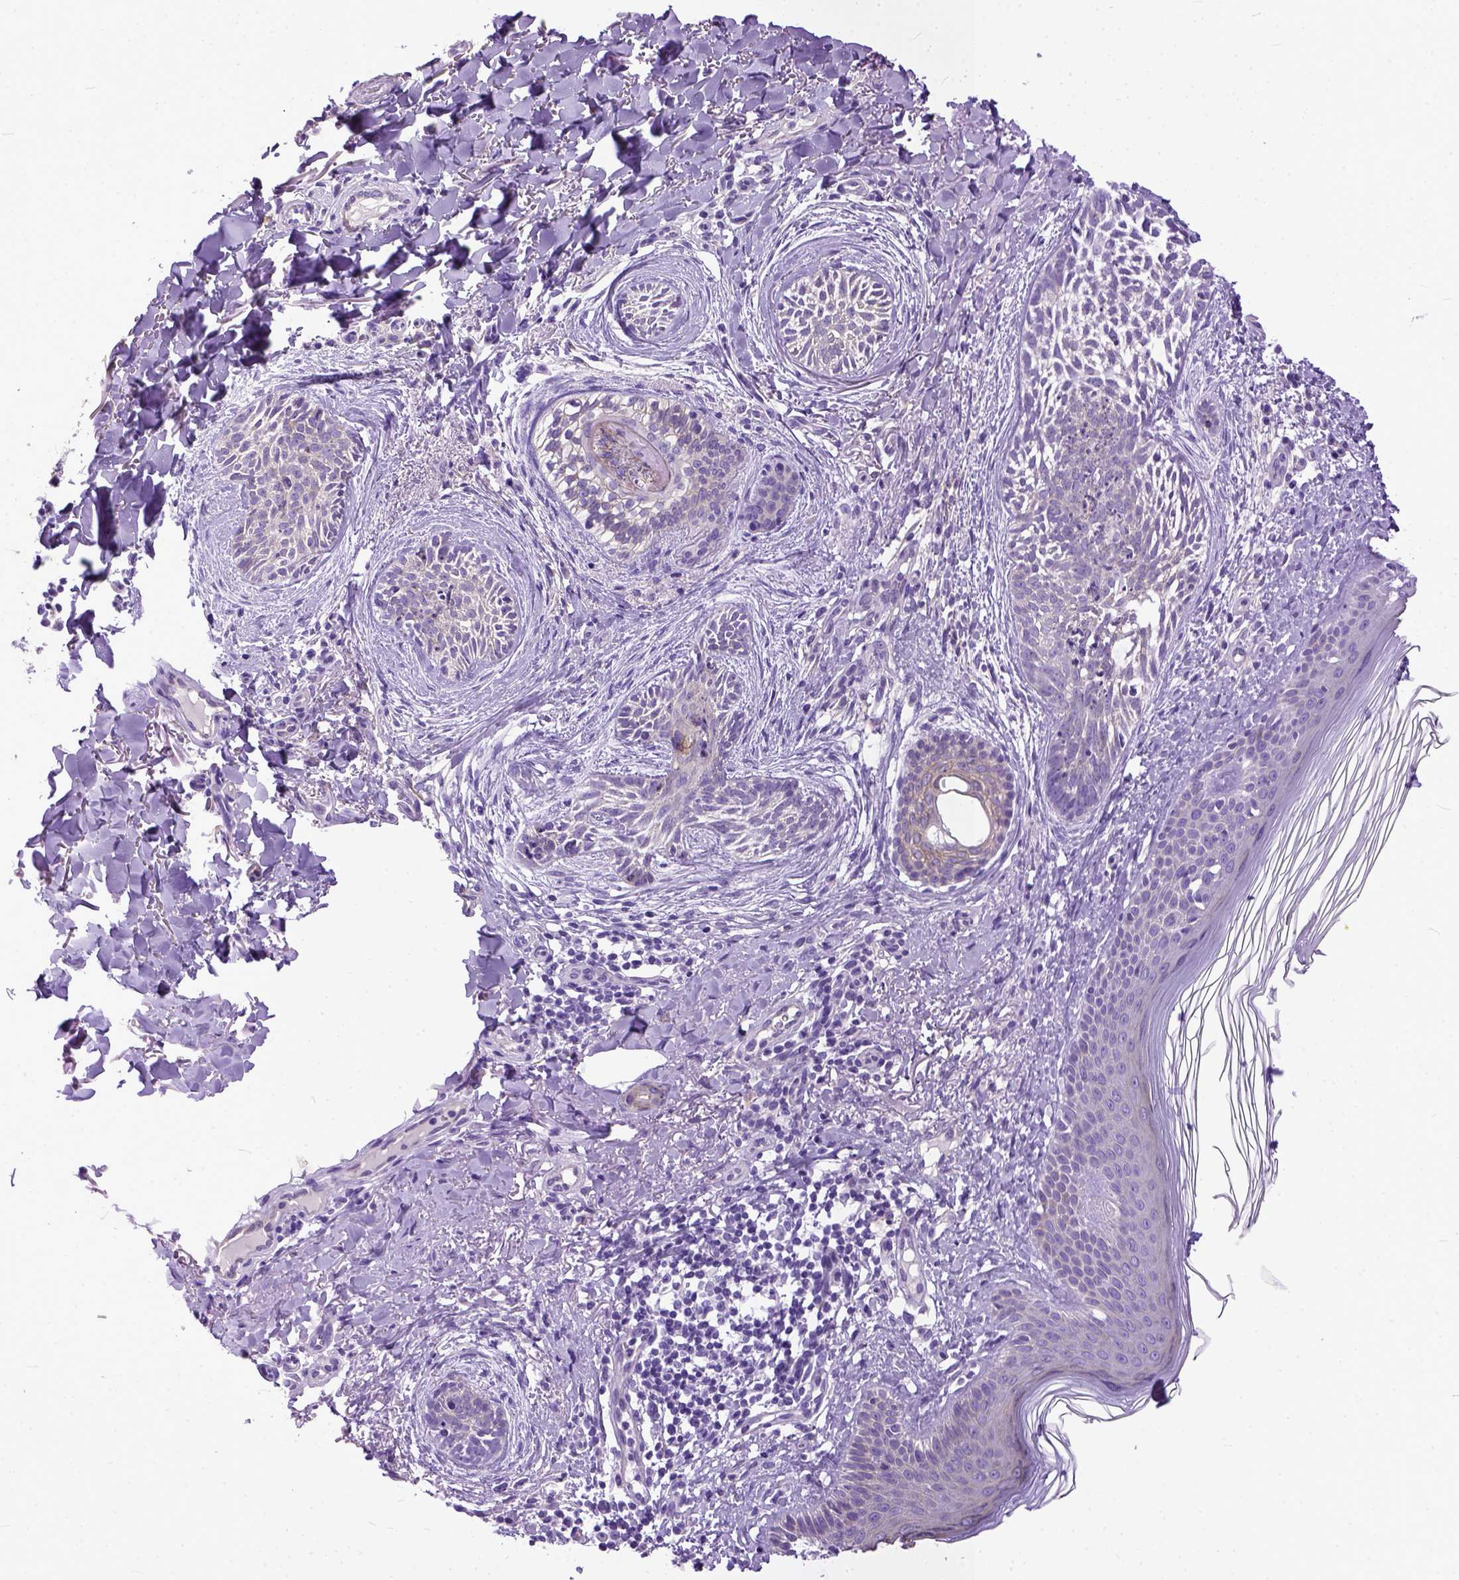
{"staining": {"intensity": "negative", "quantity": "none", "location": "none"}, "tissue": "skin cancer", "cell_type": "Tumor cells", "image_type": "cancer", "snomed": [{"axis": "morphology", "description": "Basal cell carcinoma"}, {"axis": "topography", "description": "Skin"}], "caption": "IHC of human skin cancer exhibits no positivity in tumor cells. The staining was performed using DAB to visualize the protein expression in brown, while the nuclei were stained in blue with hematoxylin (Magnification: 20x).", "gene": "PPL", "patient": {"sex": "female", "age": 68}}